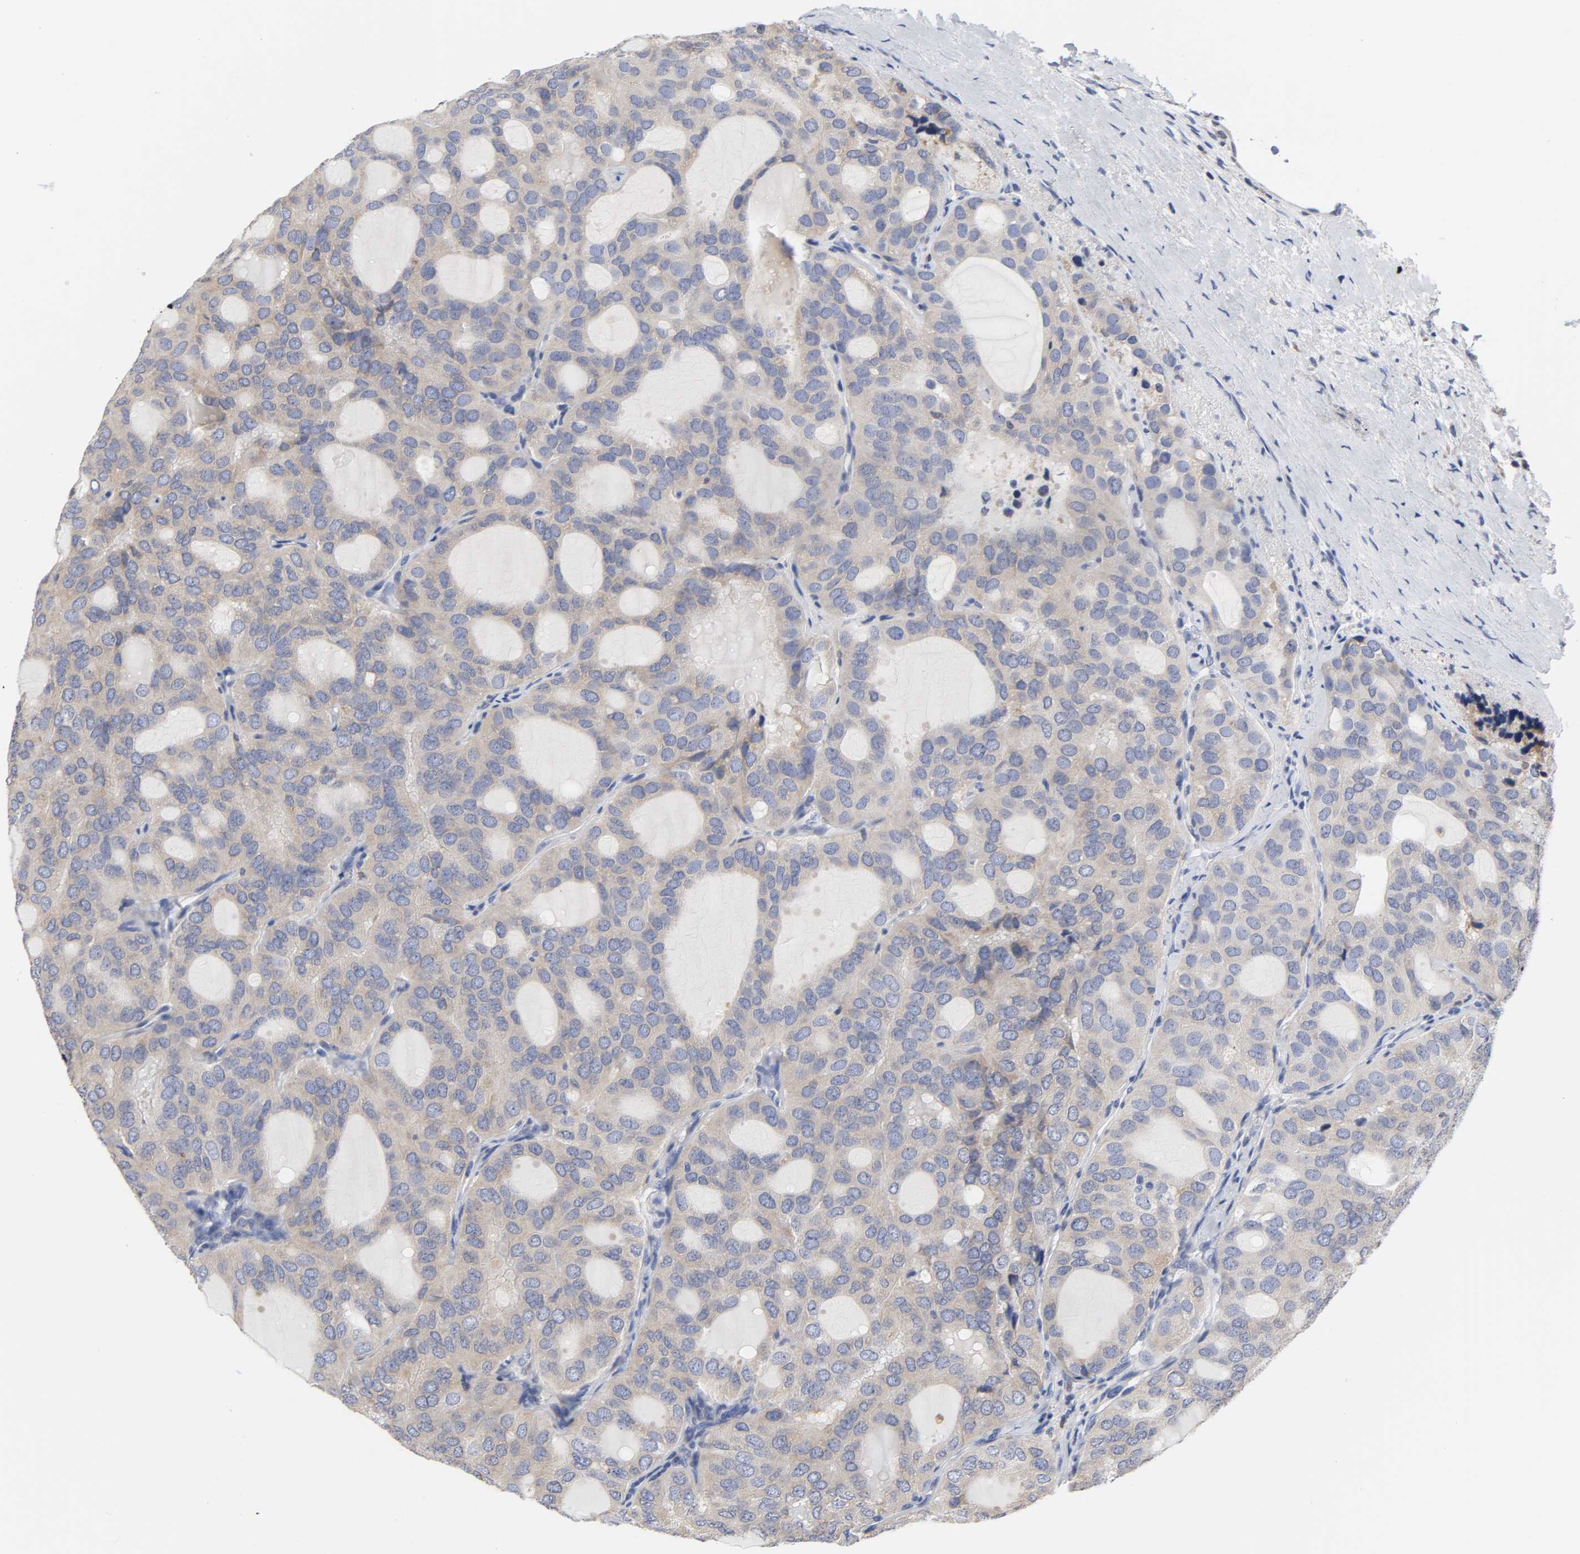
{"staining": {"intensity": "weak", "quantity": ">75%", "location": "cytoplasmic/membranous"}, "tissue": "thyroid cancer", "cell_type": "Tumor cells", "image_type": "cancer", "snomed": [{"axis": "morphology", "description": "Follicular adenoma carcinoma, NOS"}, {"axis": "topography", "description": "Thyroid gland"}], "caption": "This photomicrograph demonstrates immunohistochemistry (IHC) staining of human thyroid follicular adenoma carcinoma, with low weak cytoplasmic/membranous positivity in about >75% of tumor cells.", "gene": "HCK", "patient": {"sex": "male", "age": 75}}